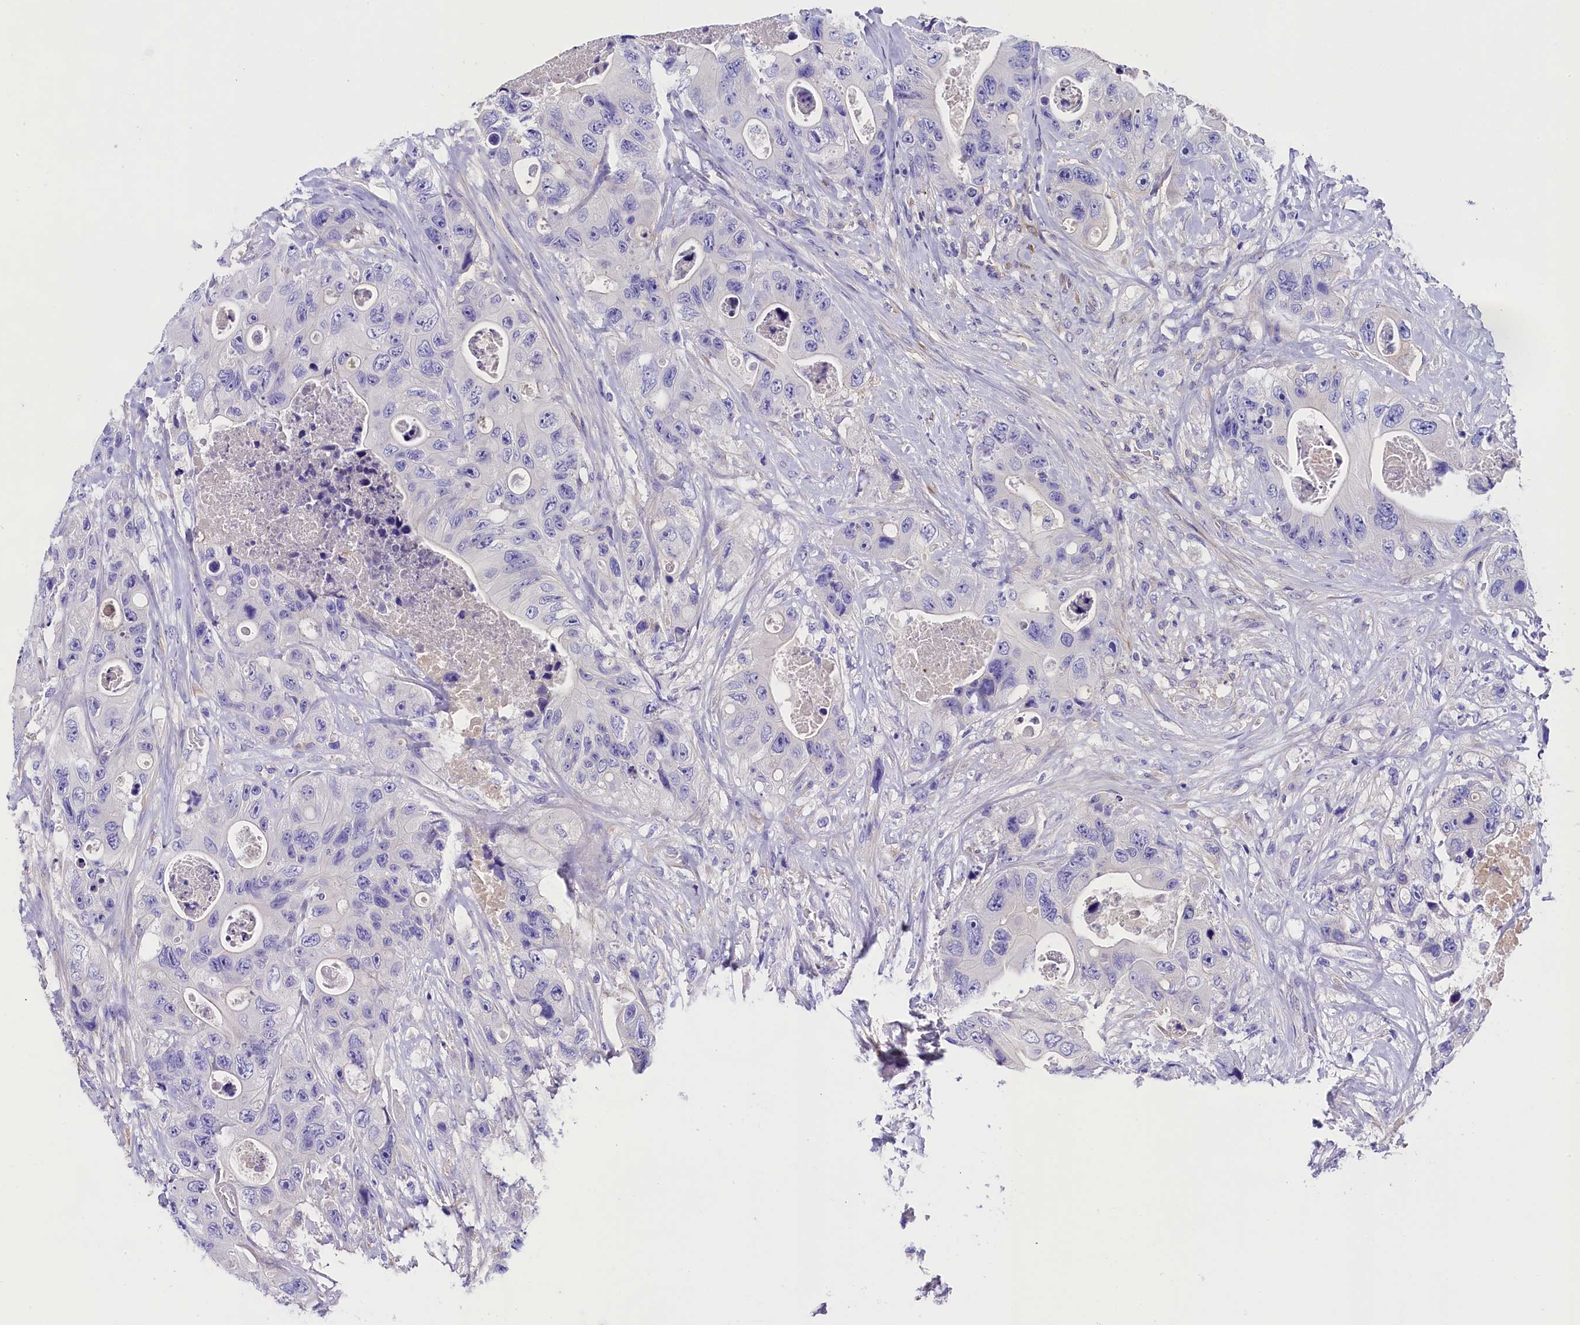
{"staining": {"intensity": "negative", "quantity": "none", "location": "none"}, "tissue": "colorectal cancer", "cell_type": "Tumor cells", "image_type": "cancer", "snomed": [{"axis": "morphology", "description": "Adenocarcinoma, NOS"}, {"axis": "topography", "description": "Colon"}], "caption": "This is an IHC histopathology image of human colorectal cancer (adenocarcinoma). There is no positivity in tumor cells.", "gene": "SOD3", "patient": {"sex": "female", "age": 46}}